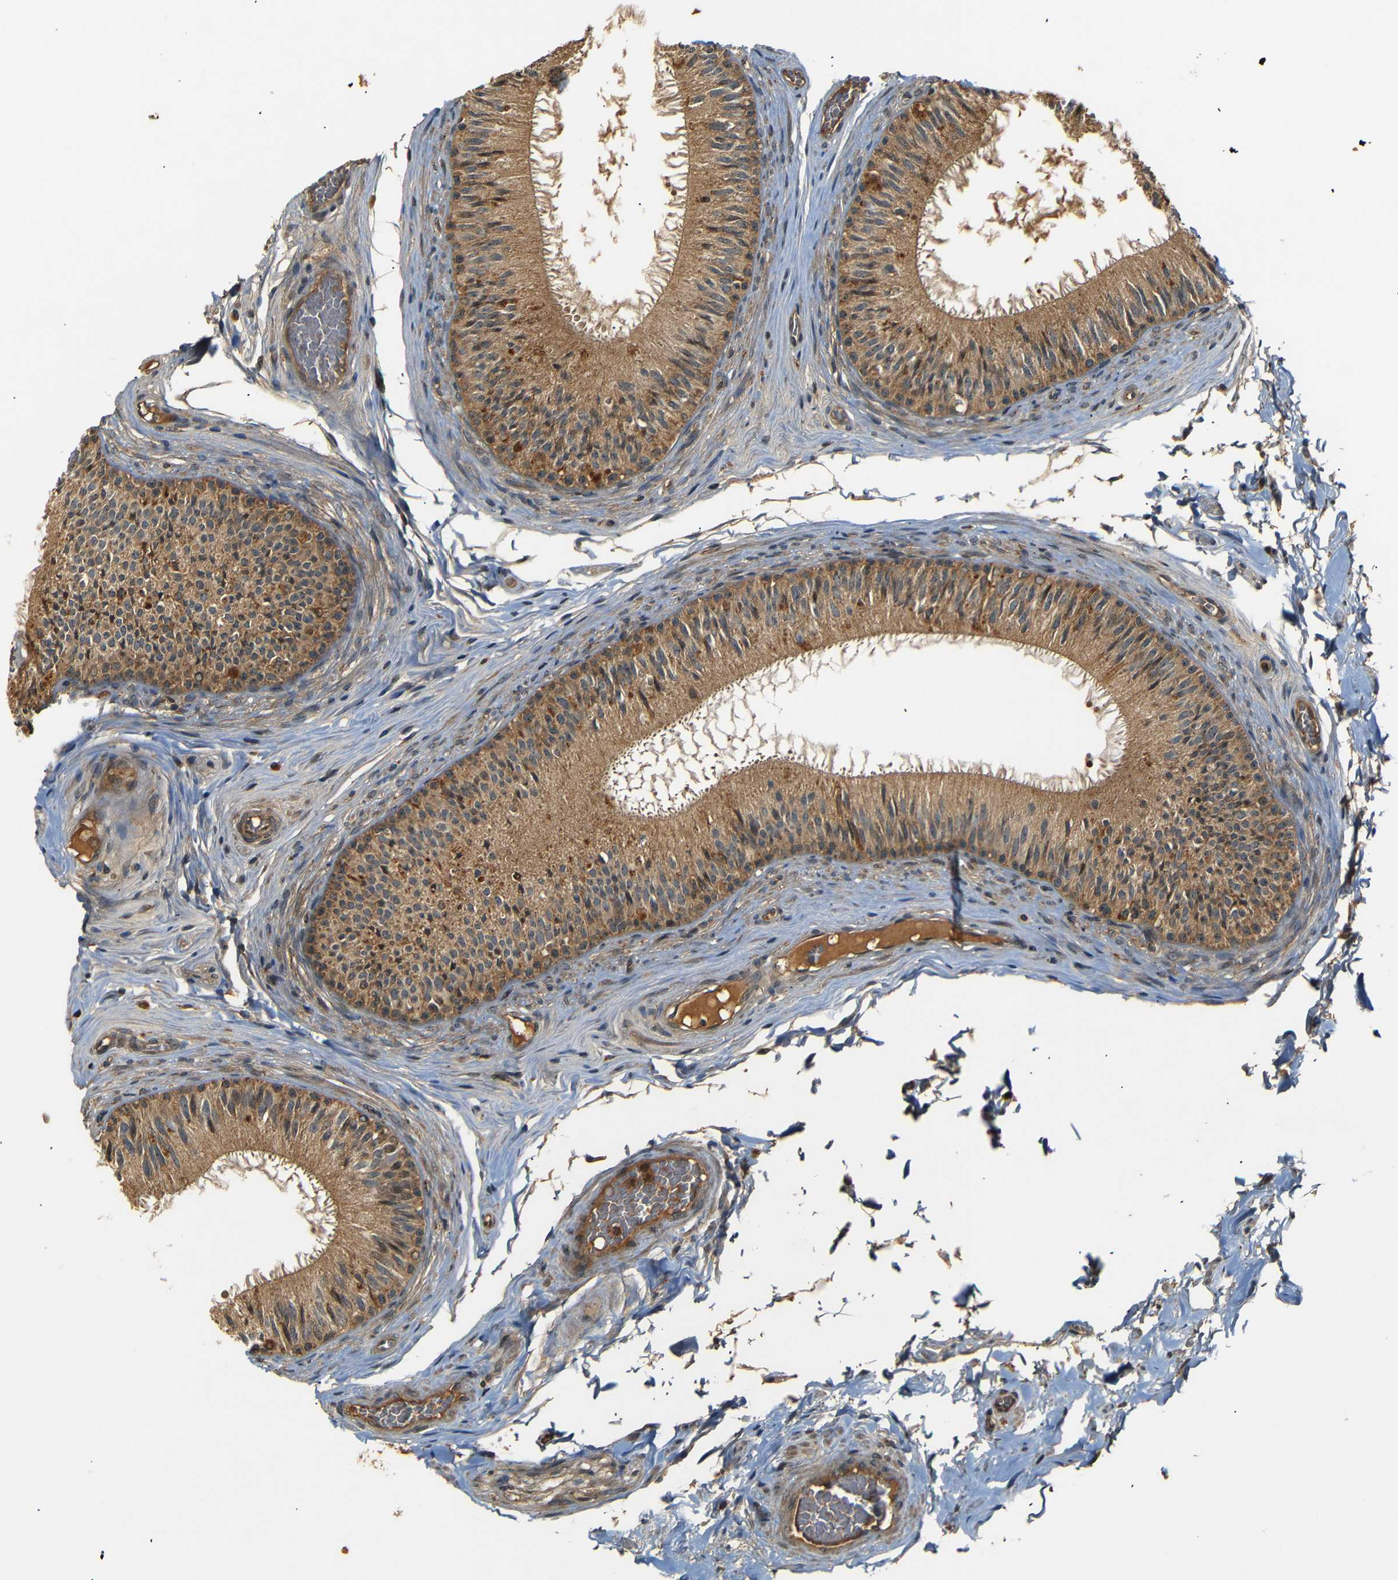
{"staining": {"intensity": "moderate", "quantity": ">75%", "location": "cytoplasmic/membranous"}, "tissue": "epididymis", "cell_type": "Glandular cells", "image_type": "normal", "snomed": [{"axis": "morphology", "description": "Normal tissue, NOS"}, {"axis": "topography", "description": "Testis"}, {"axis": "topography", "description": "Epididymis"}], "caption": "A high-resolution image shows IHC staining of benign epididymis, which shows moderate cytoplasmic/membranous expression in approximately >75% of glandular cells.", "gene": "TANK", "patient": {"sex": "male", "age": 36}}